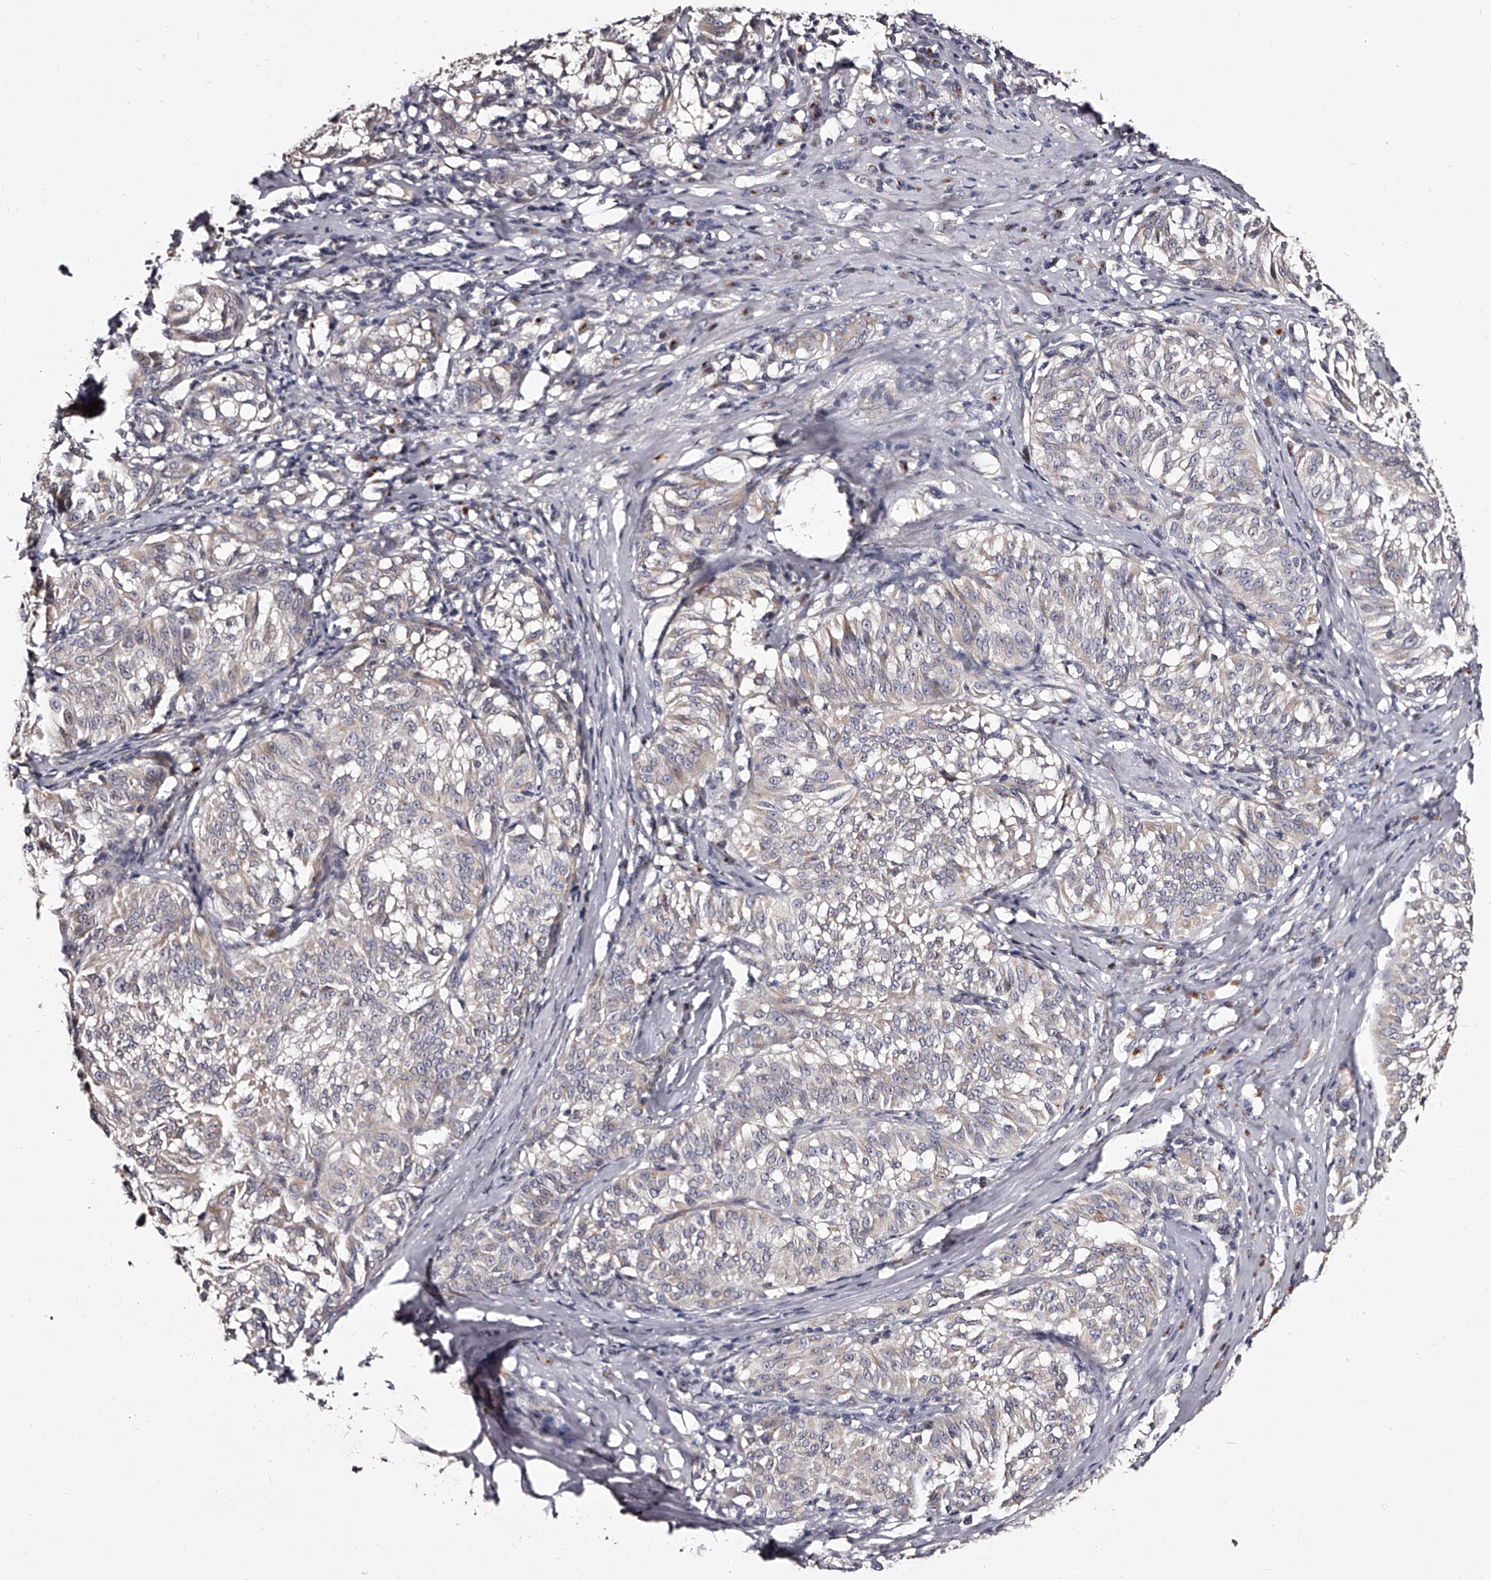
{"staining": {"intensity": "negative", "quantity": "none", "location": "none"}, "tissue": "melanoma", "cell_type": "Tumor cells", "image_type": "cancer", "snomed": [{"axis": "morphology", "description": "Malignant melanoma, NOS"}, {"axis": "topography", "description": "Skin"}], "caption": "The IHC image has no significant staining in tumor cells of malignant melanoma tissue.", "gene": "RSC1A1", "patient": {"sex": "female", "age": 72}}